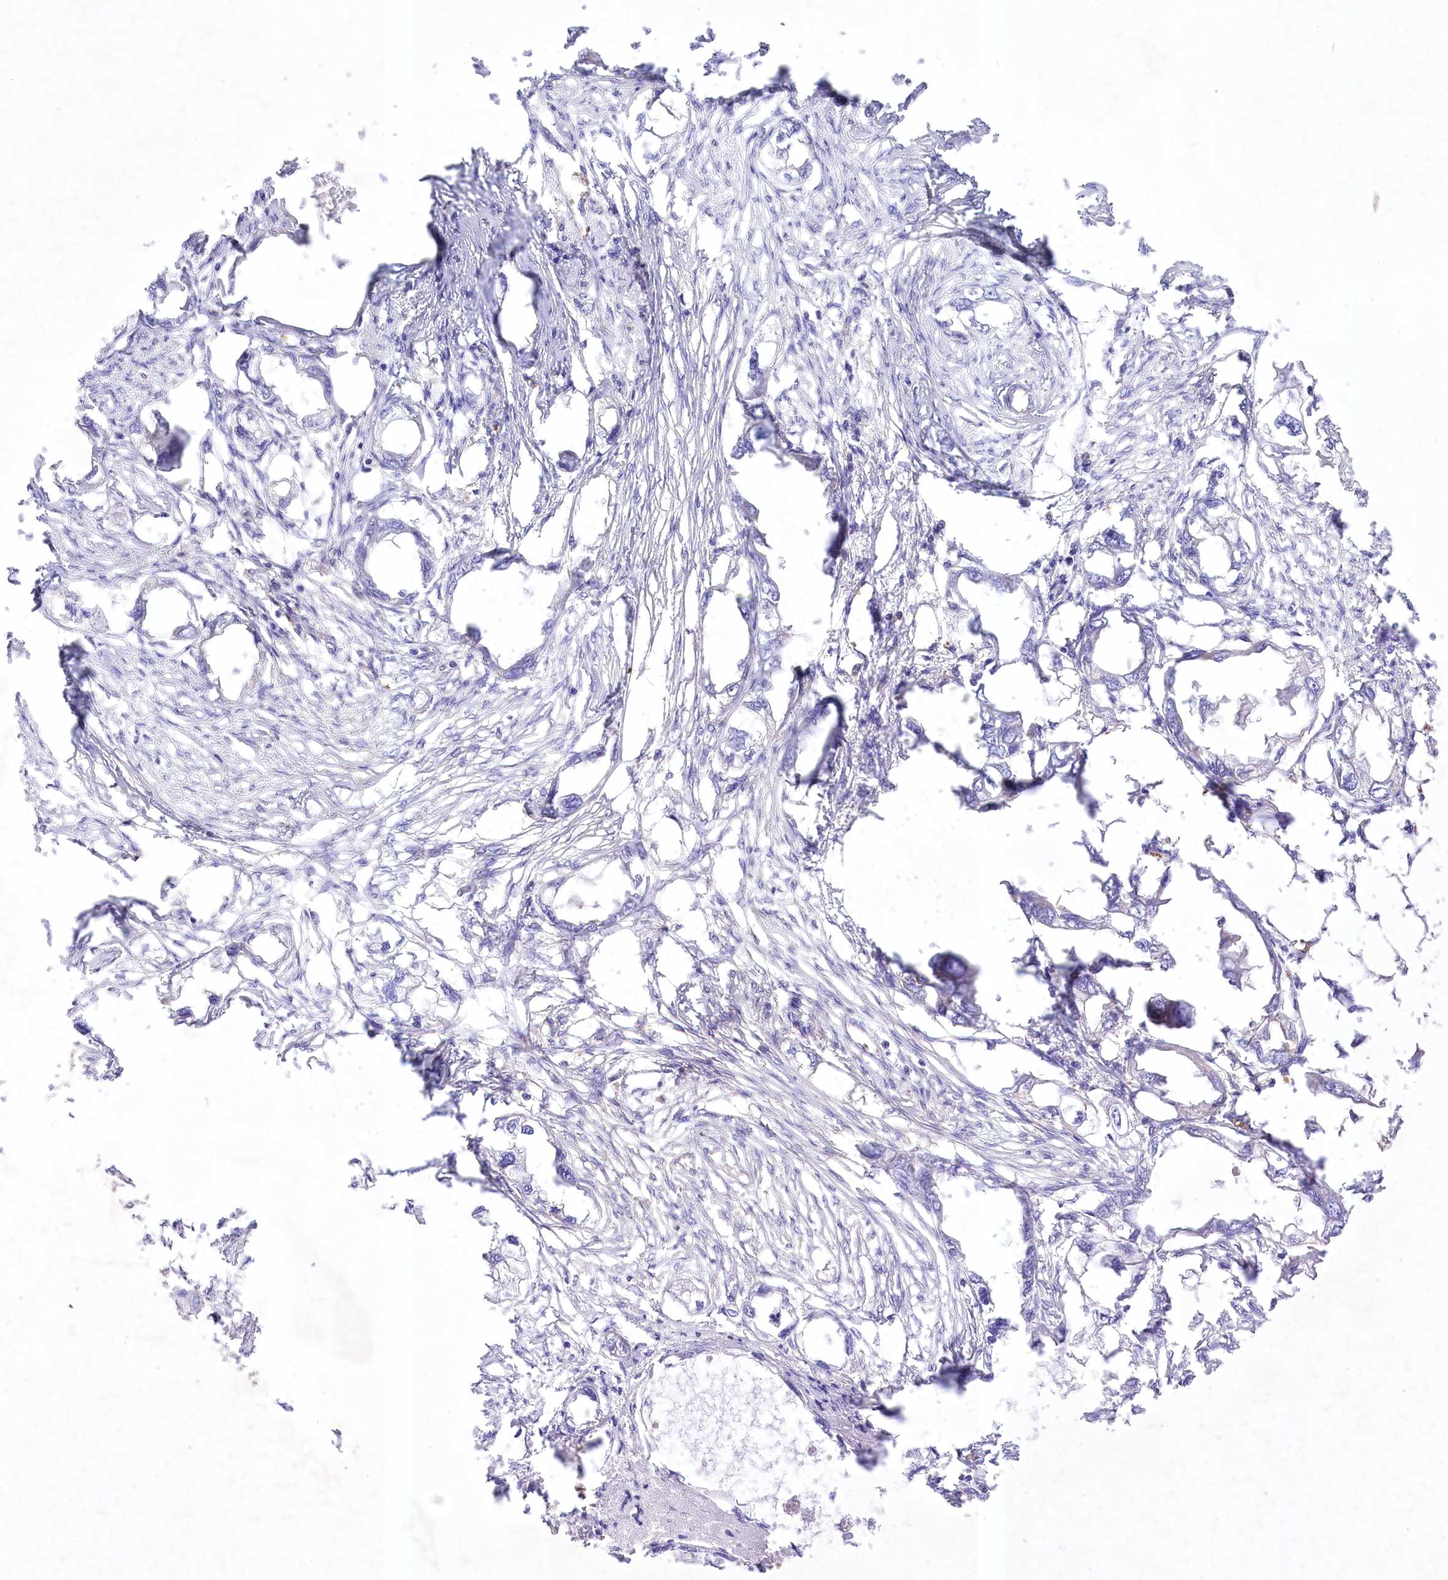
{"staining": {"intensity": "negative", "quantity": "none", "location": "none"}, "tissue": "endometrial cancer", "cell_type": "Tumor cells", "image_type": "cancer", "snomed": [{"axis": "morphology", "description": "Adenocarcinoma, NOS"}, {"axis": "morphology", "description": "Adenocarcinoma, metastatic, NOS"}, {"axis": "topography", "description": "Adipose tissue"}, {"axis": "topography", "description": "Endometrium"}], "caption": "Immunohistochemical staining of endometrial cancer (metastatic adenocarcinoma) reveals no significant expression in tumor cells.", "gene": "PRSS53", "patient": {"sex": "female", "age": 67}}